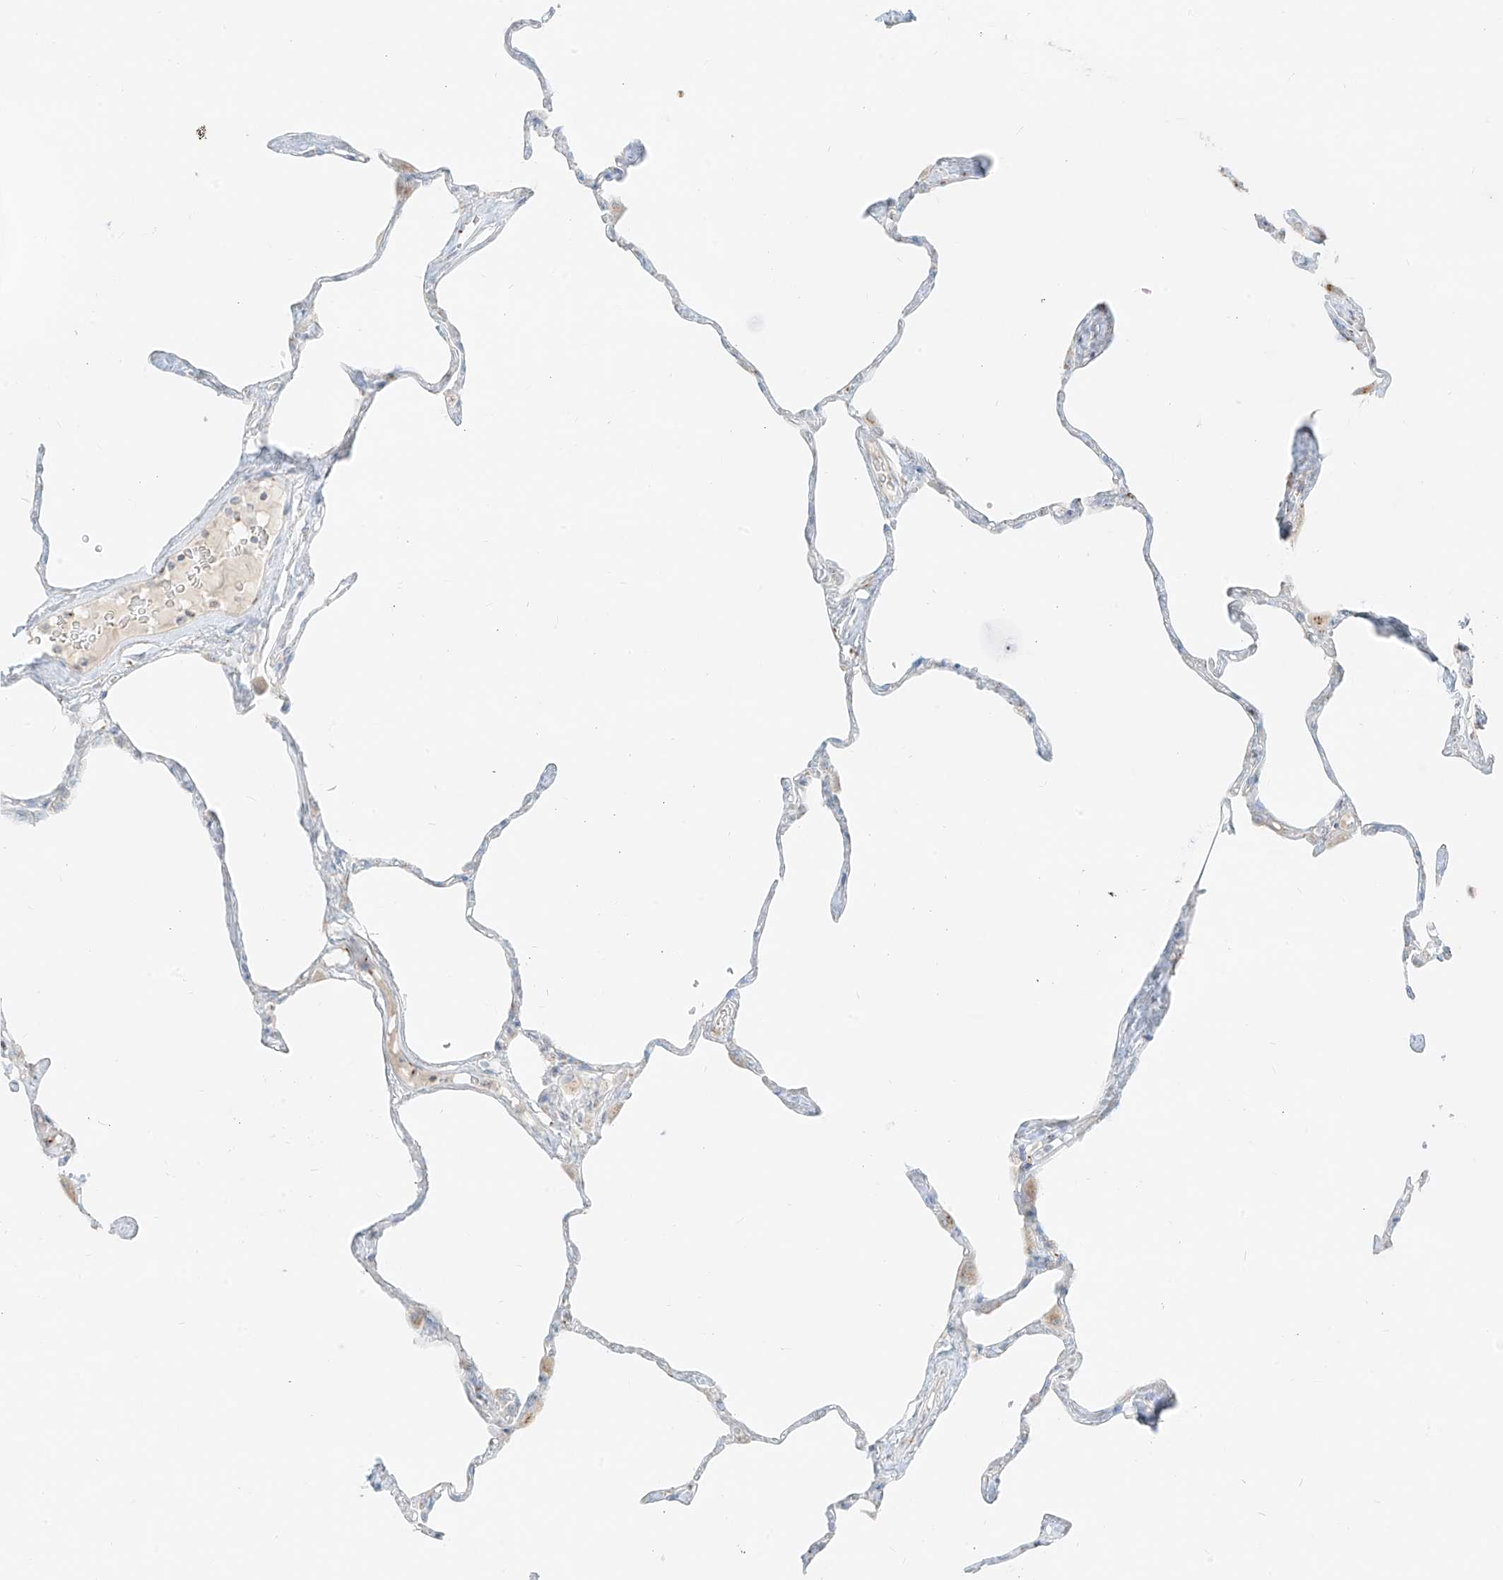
{"staining": {"intensity": "moderate", "quantity": "<25%", "location": "cytoplasmic/membranous"}, "tissue": "lung", "cell_type": "Alveolar cells", "image_type": "normal", "snomed": [{"axis": "morphology", "description": "Normal tissue, NOS"}, {"axis": "topography", "description": "Lung"}], "caption": "Lung stained with DAB immunohistochemistry shows low levels of moderate cytoplasmic/membranous staining in about <25% of alveolar cells. Nuclei are stained in blue.", "gene": "TMEM87B", "patient": {"sex": "male", "age": 65}}